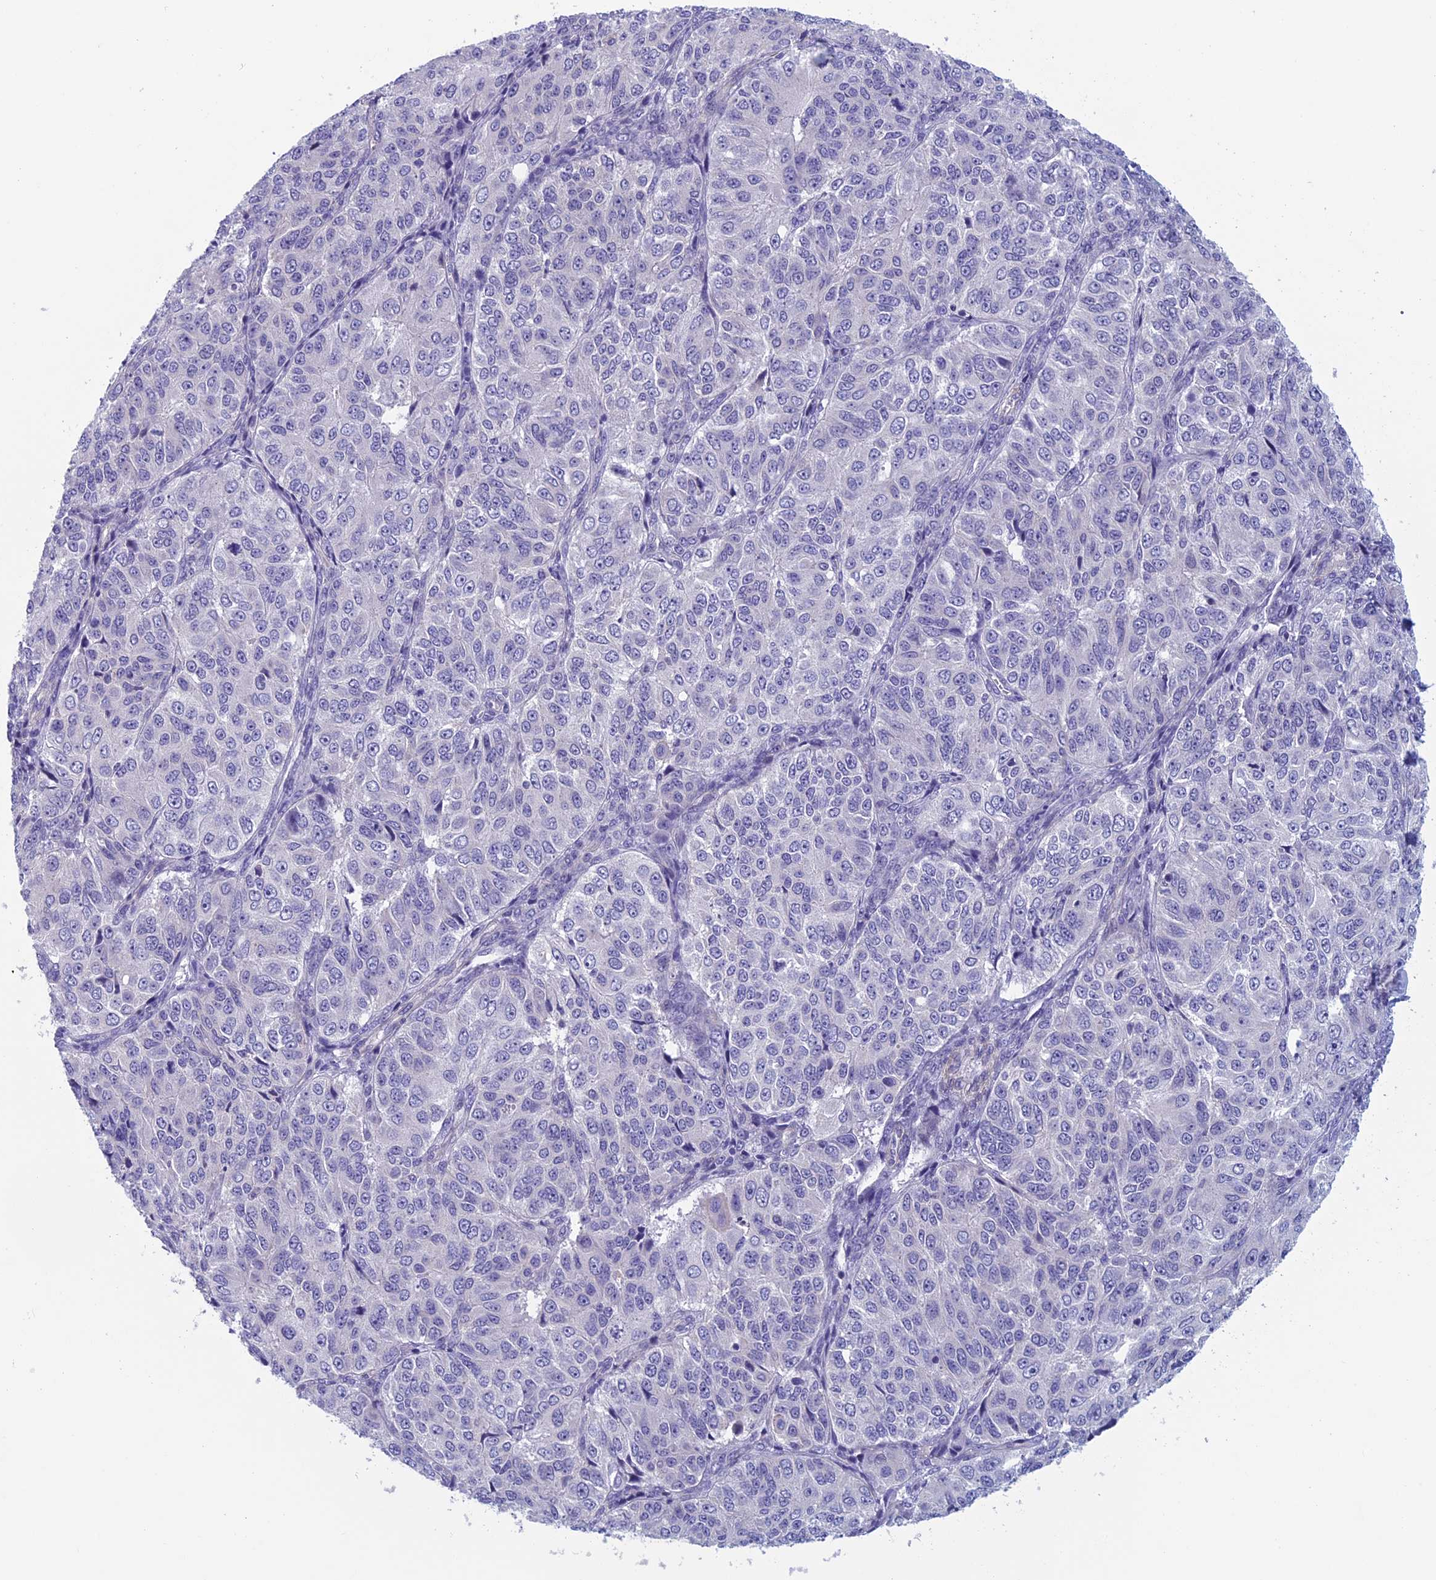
{"staining": {"intensity": "negative", "quantity": "none", "location": "none"}, "tissue": "ovarian cancer", "cell_type": "Tumor cells", "image_type": "cancer", "snomed": [{"axis": "morphology", "description": "Carcinoma, endometroid"}, {"axis": "topography", "description": "Ovary"}], "caption": "Protein analysis of ovarian endometroid carcinoma exhibits no significant staining in tumor cells.", "gene": "CNOT6L", "patient": {"sex": "female", "age": 51}}